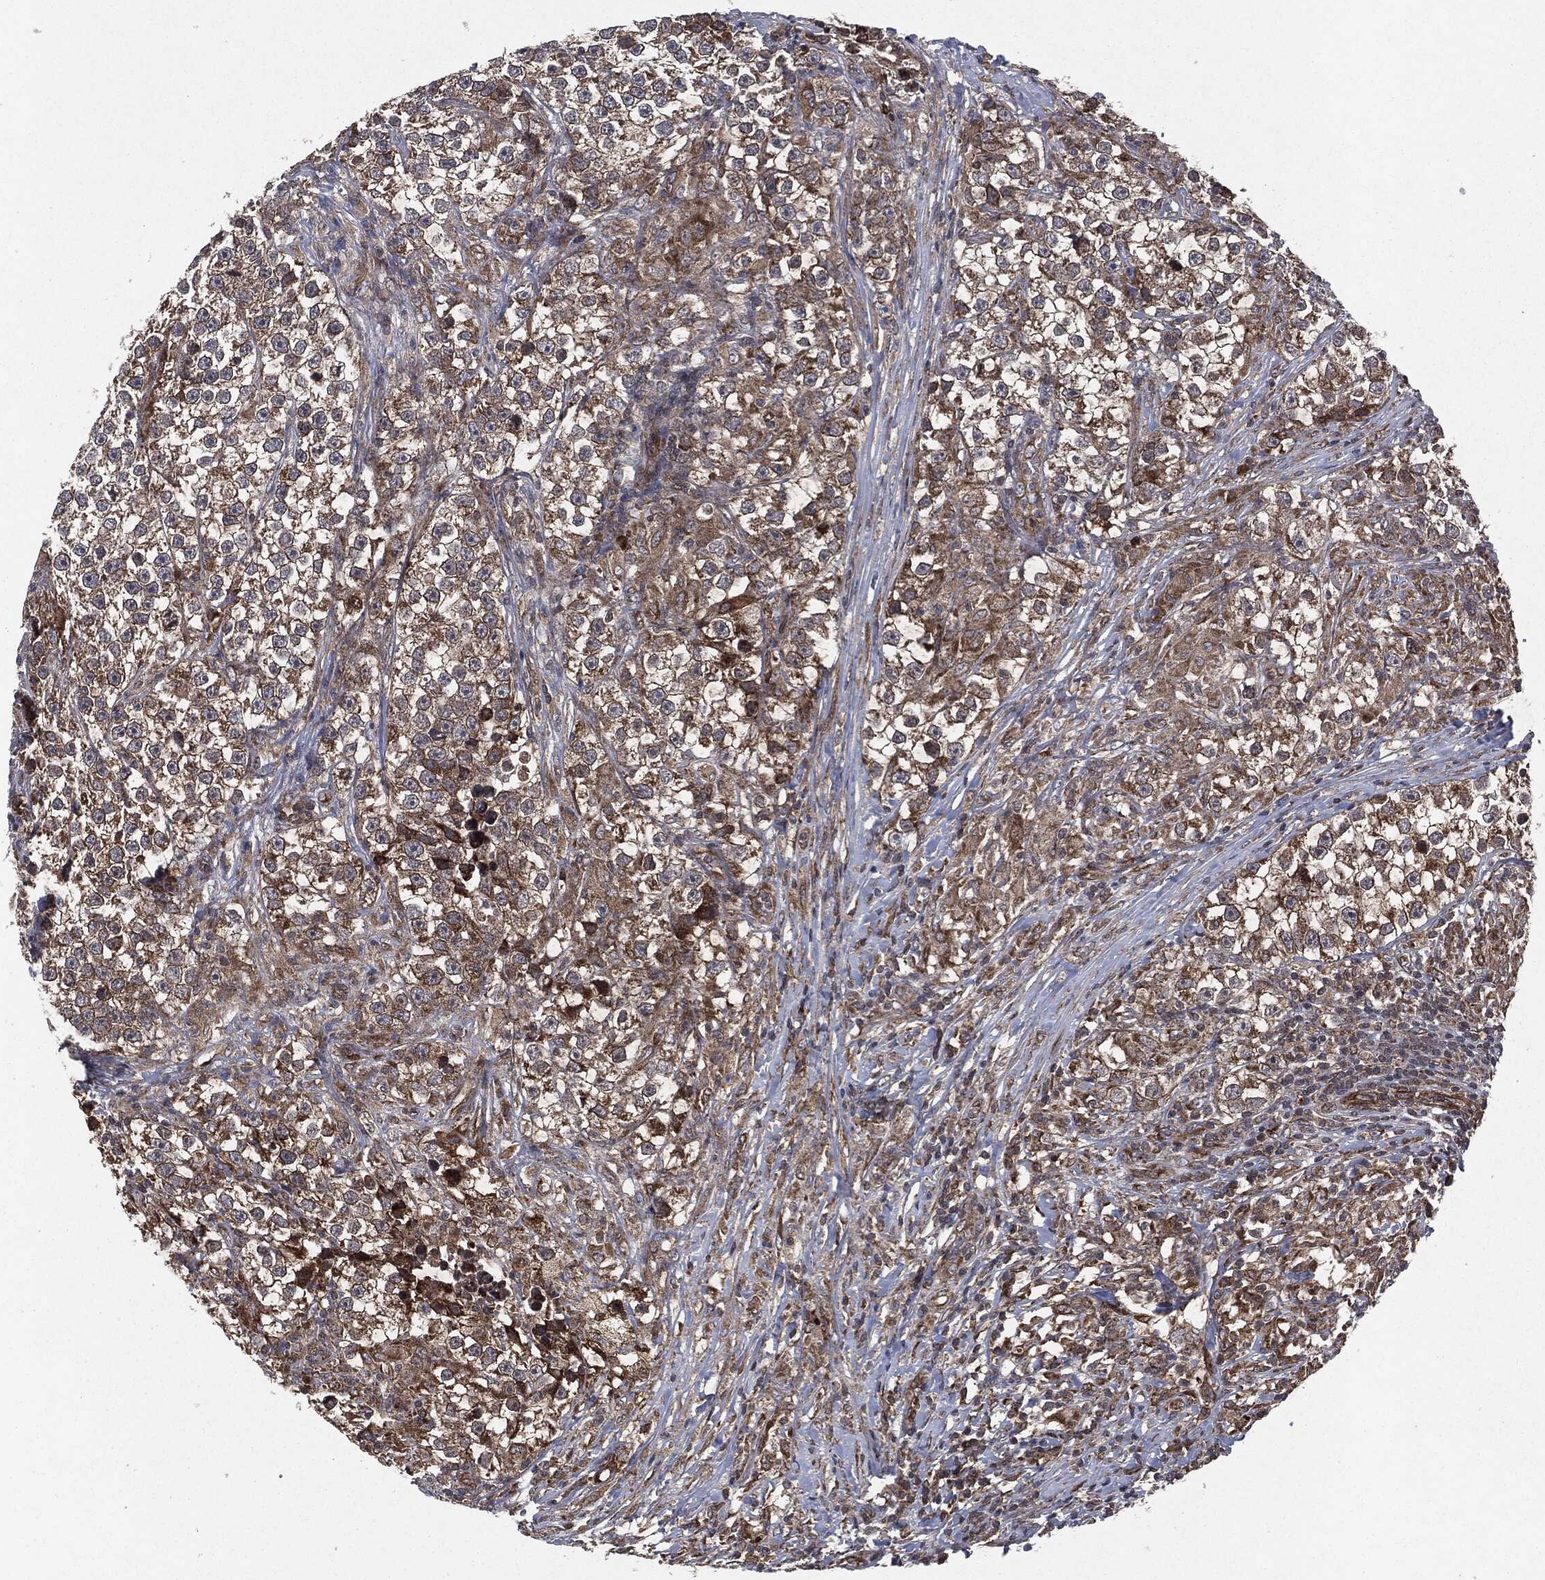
{"staining": {"intensity": "strong", "quantity": "<25%", "location": "cytoplasmic/membranous"}, "tissue": "testis cancer", "cell_type": "Tumor cells", "image_type": "cancer", "snomed": [{"axis": "morphology", "description": "Seminoma, NOS"}, {"axis": "topography", "description": "Testis"}], "caption": "Protein analysis of testis seminoma tissue demonstrates strong cytoplasmic/membranous positivity in about <25% of tumor cells.", "gene": "RAF1", "patient": {"sex": "male", "age": 46}}